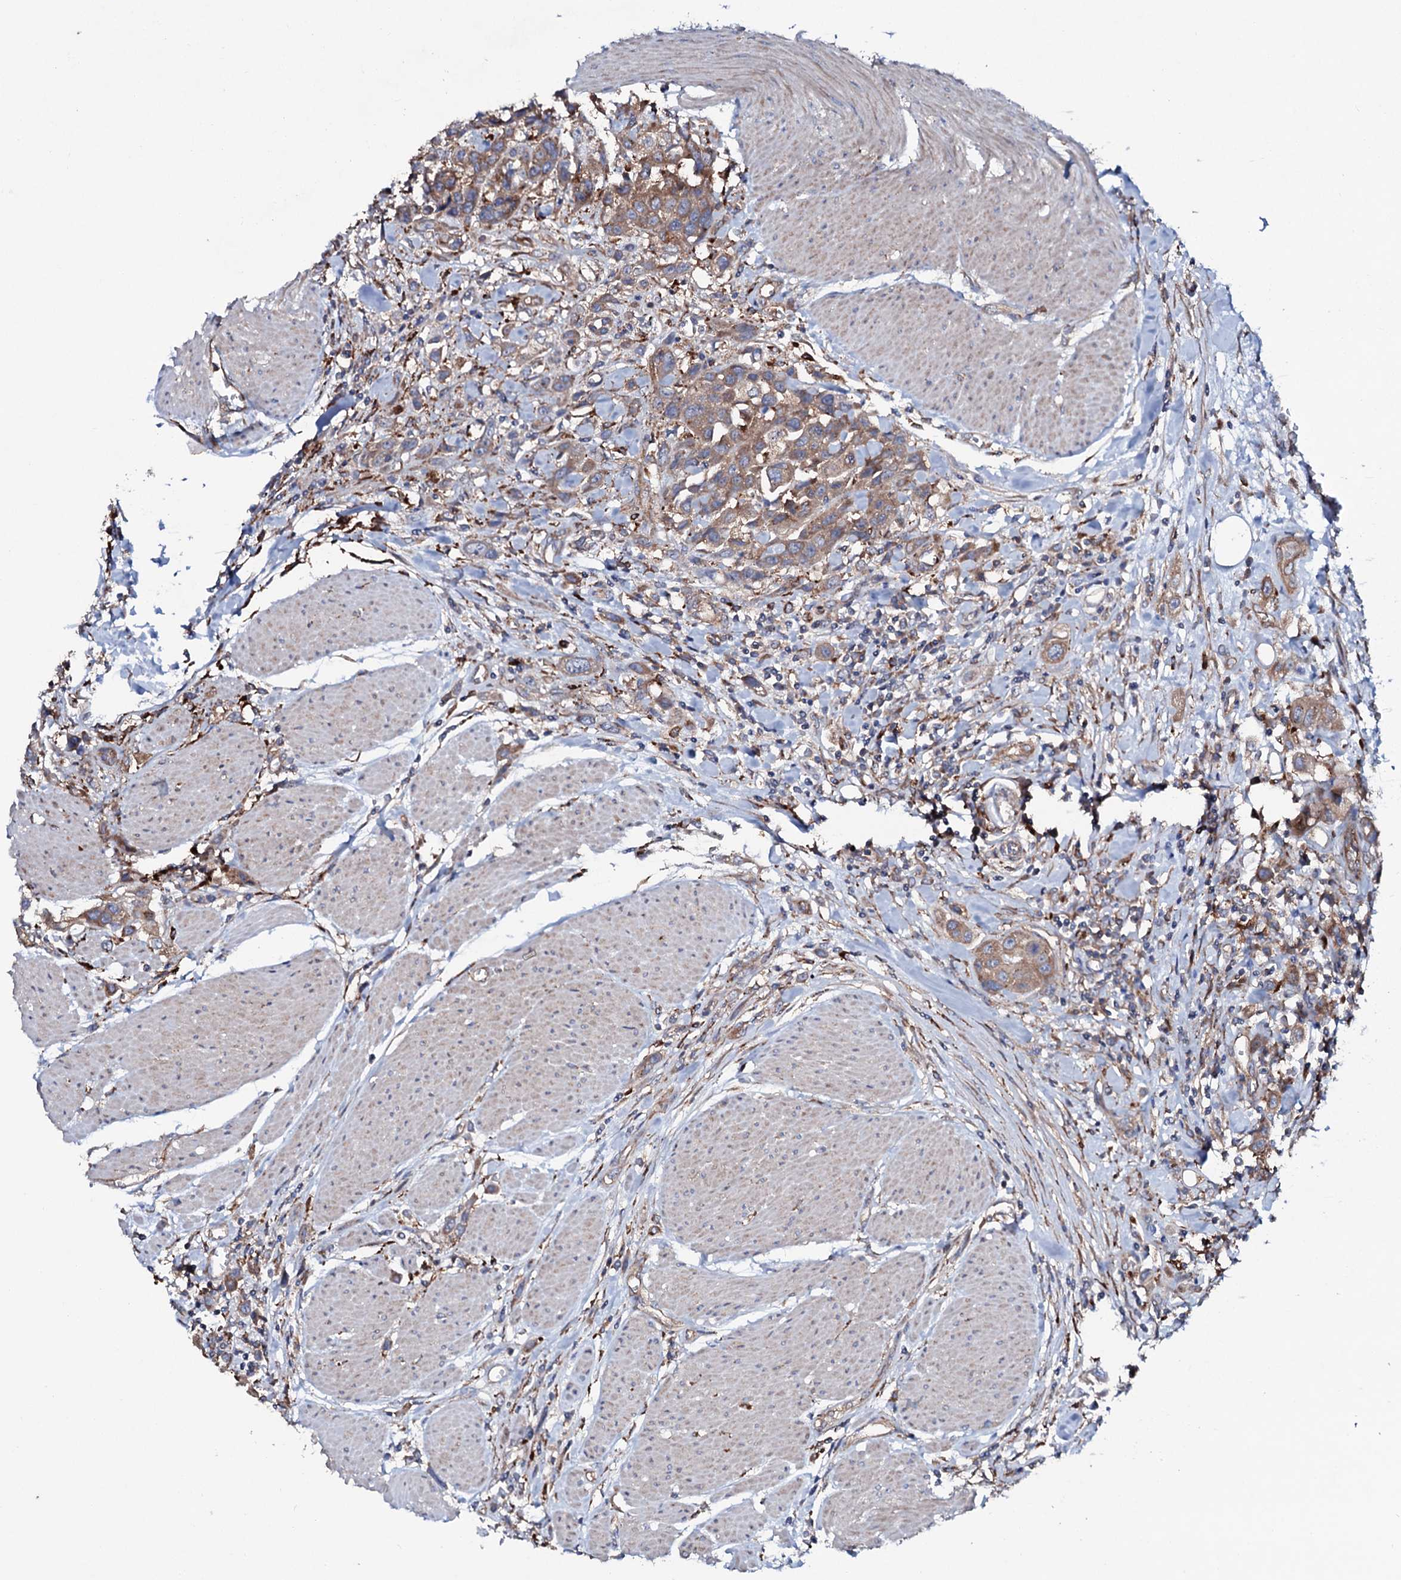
{"staining": {"intensity": "moderate", "quantity": ">75%", "location": "cytoplasmic/membranous"}, "tissue": "urothelial cancer", "cell_type": "Tumor cells", "image_type": "cancer", "snomed": [{"axis": "morphology", "description": "Urothelial carcinoma, High grade"}, {"axis": "topography", "description": "Urinary bladder"}], "caption": "Moderate cytoplasmic/membranous expression for a protein is present in approximately >75% of tumor cells of urothelial cancer using immunohistochemistry.", "gene": "P2RX4", "patient": {"sex": "male", "age": 50}}